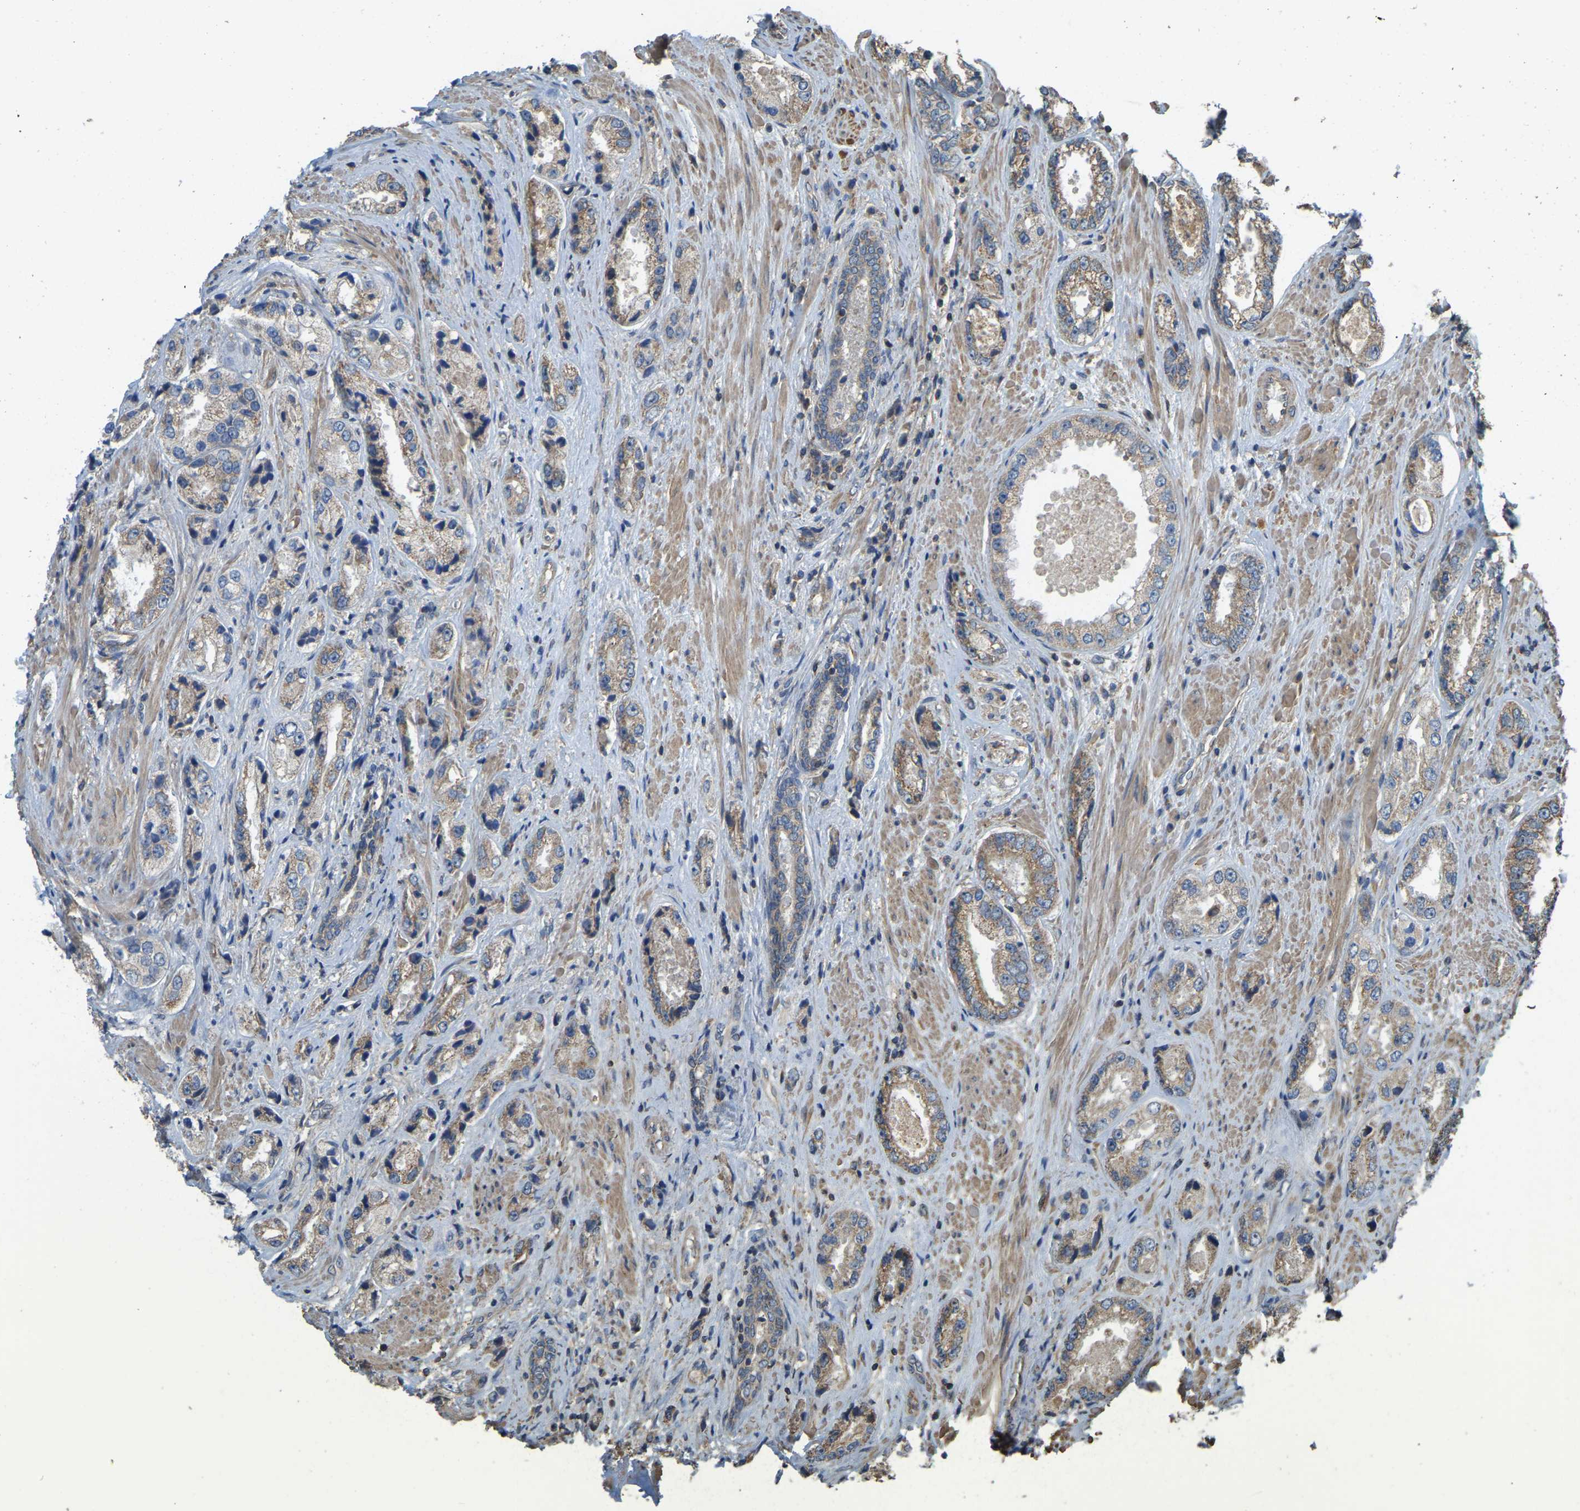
{"staining": {"intensity": "moderate", "quantity": ">75%", "location": "cytoplasmic/membranous"}, "tissue": "prostate cancer", "cell_type": "Tumor cells", "image_type": "cancer", "snomed": [{"axis": "morphology", "description": "Adenocarcinoma, High grade"}, {"axis": "topography", "description": "Prostate"}], "caption": "IHC micrograph of human prostate cancer (high-grade adenocarcinoma) stained for a protein (brown), which exhibits medium levels of moderate cytoplasmic/membranous expression in about >75% of tumor cells.", "gene": "GNG2", "patient": {"sex": "male", "age": 61}}